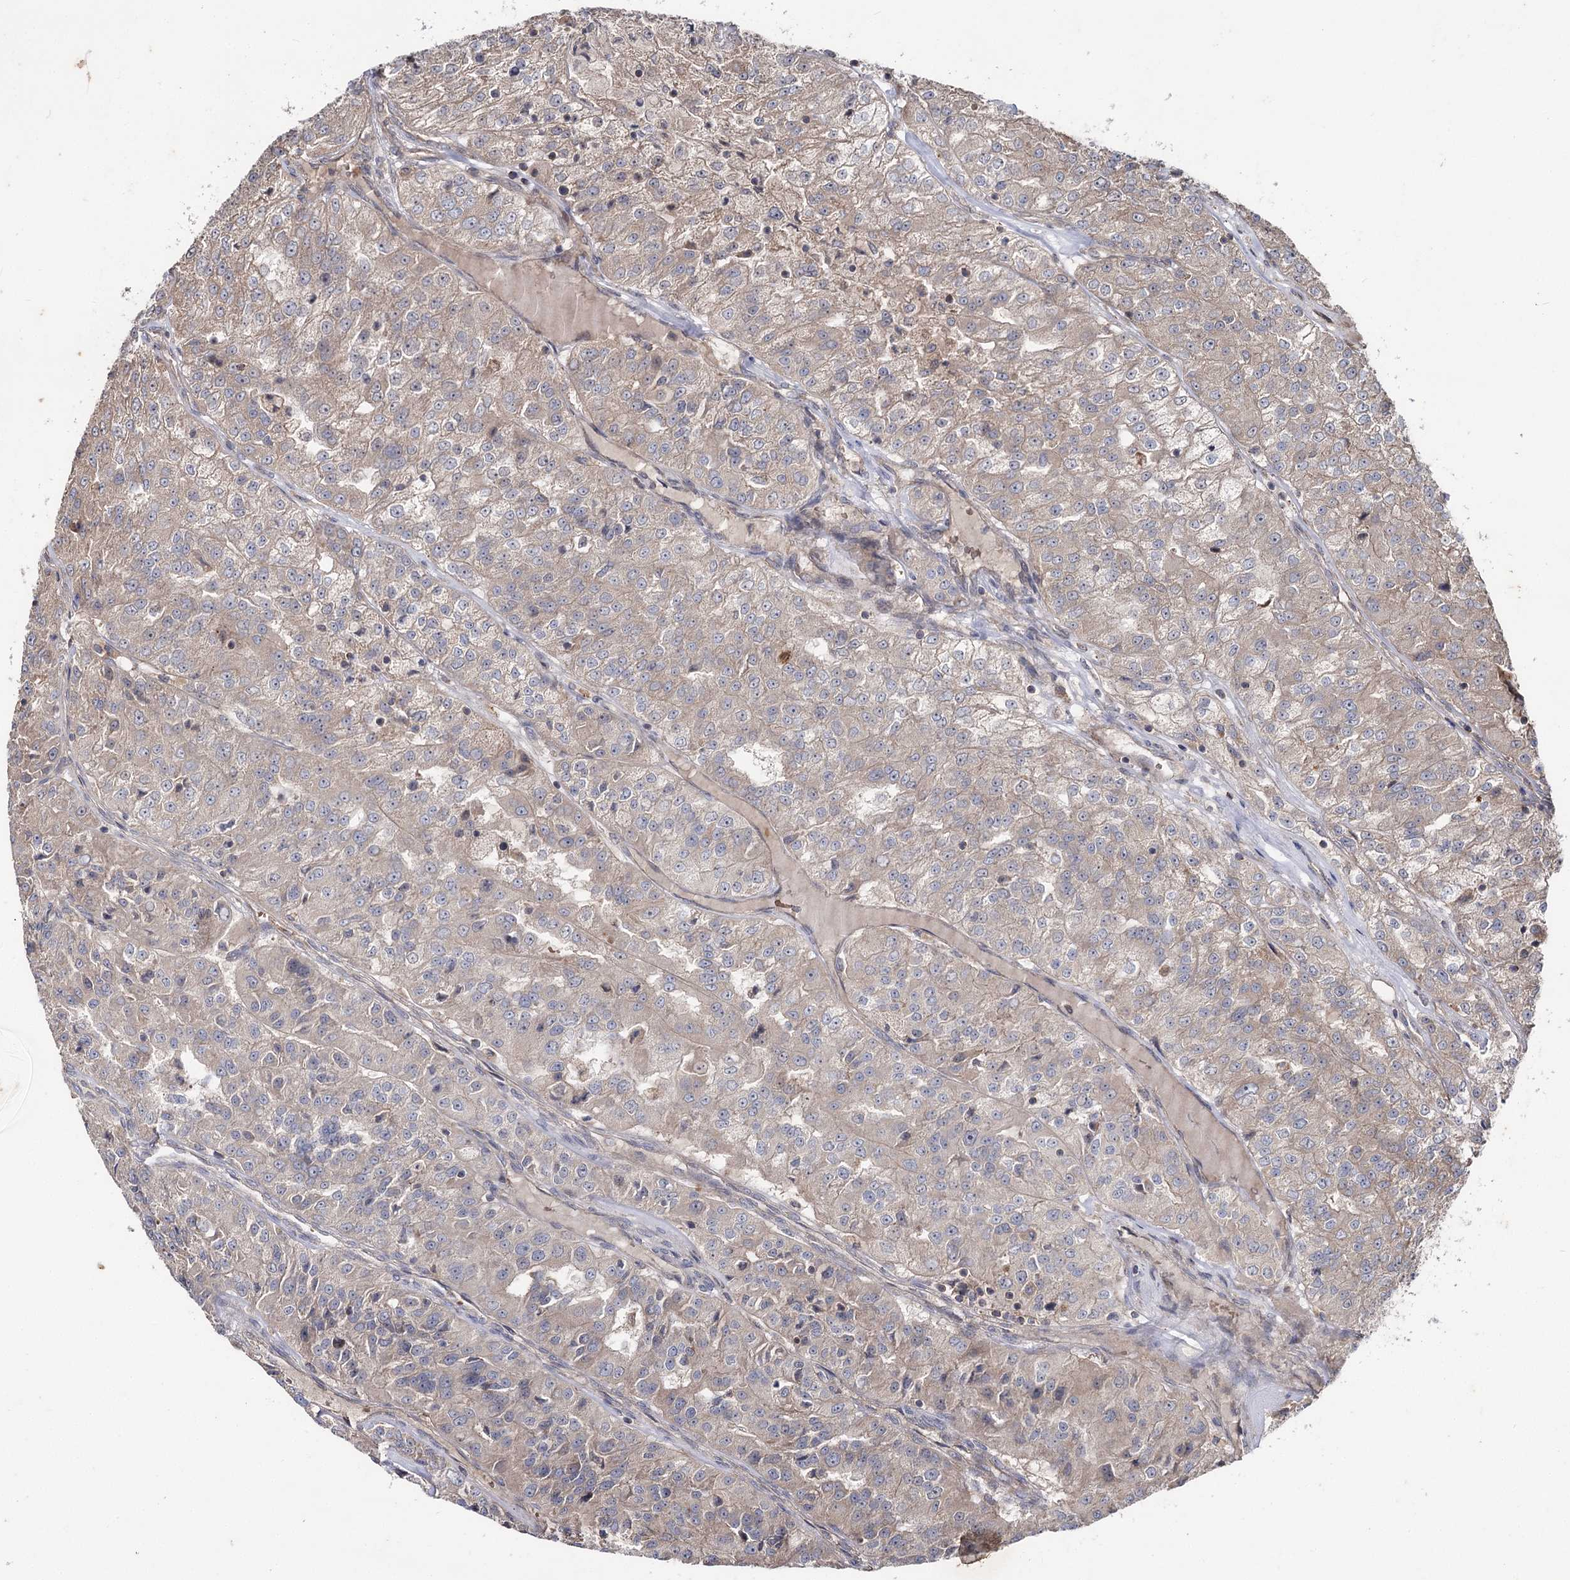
{"staining": {"intensity": "weak", "quantity": "25%-75%", "location": "cytoplasmic/membranous"}, "tissue": "renal cancer", "cell_type": "Tumor cells", "image_type": "cancer", "snomed": [{"axis": "morphology", "description": "Adenocarcinoma, NOS"}, {"axis": "topography", "description": "Kidney"}], "caption": "A brown stain labels weak cytoplasmic/membranous expression of a protein in human renal cancer tumor cells. Nuclei are stained in blue.", "gene": "MINDY3", "patient": {"sex": "female", "age": 63}}